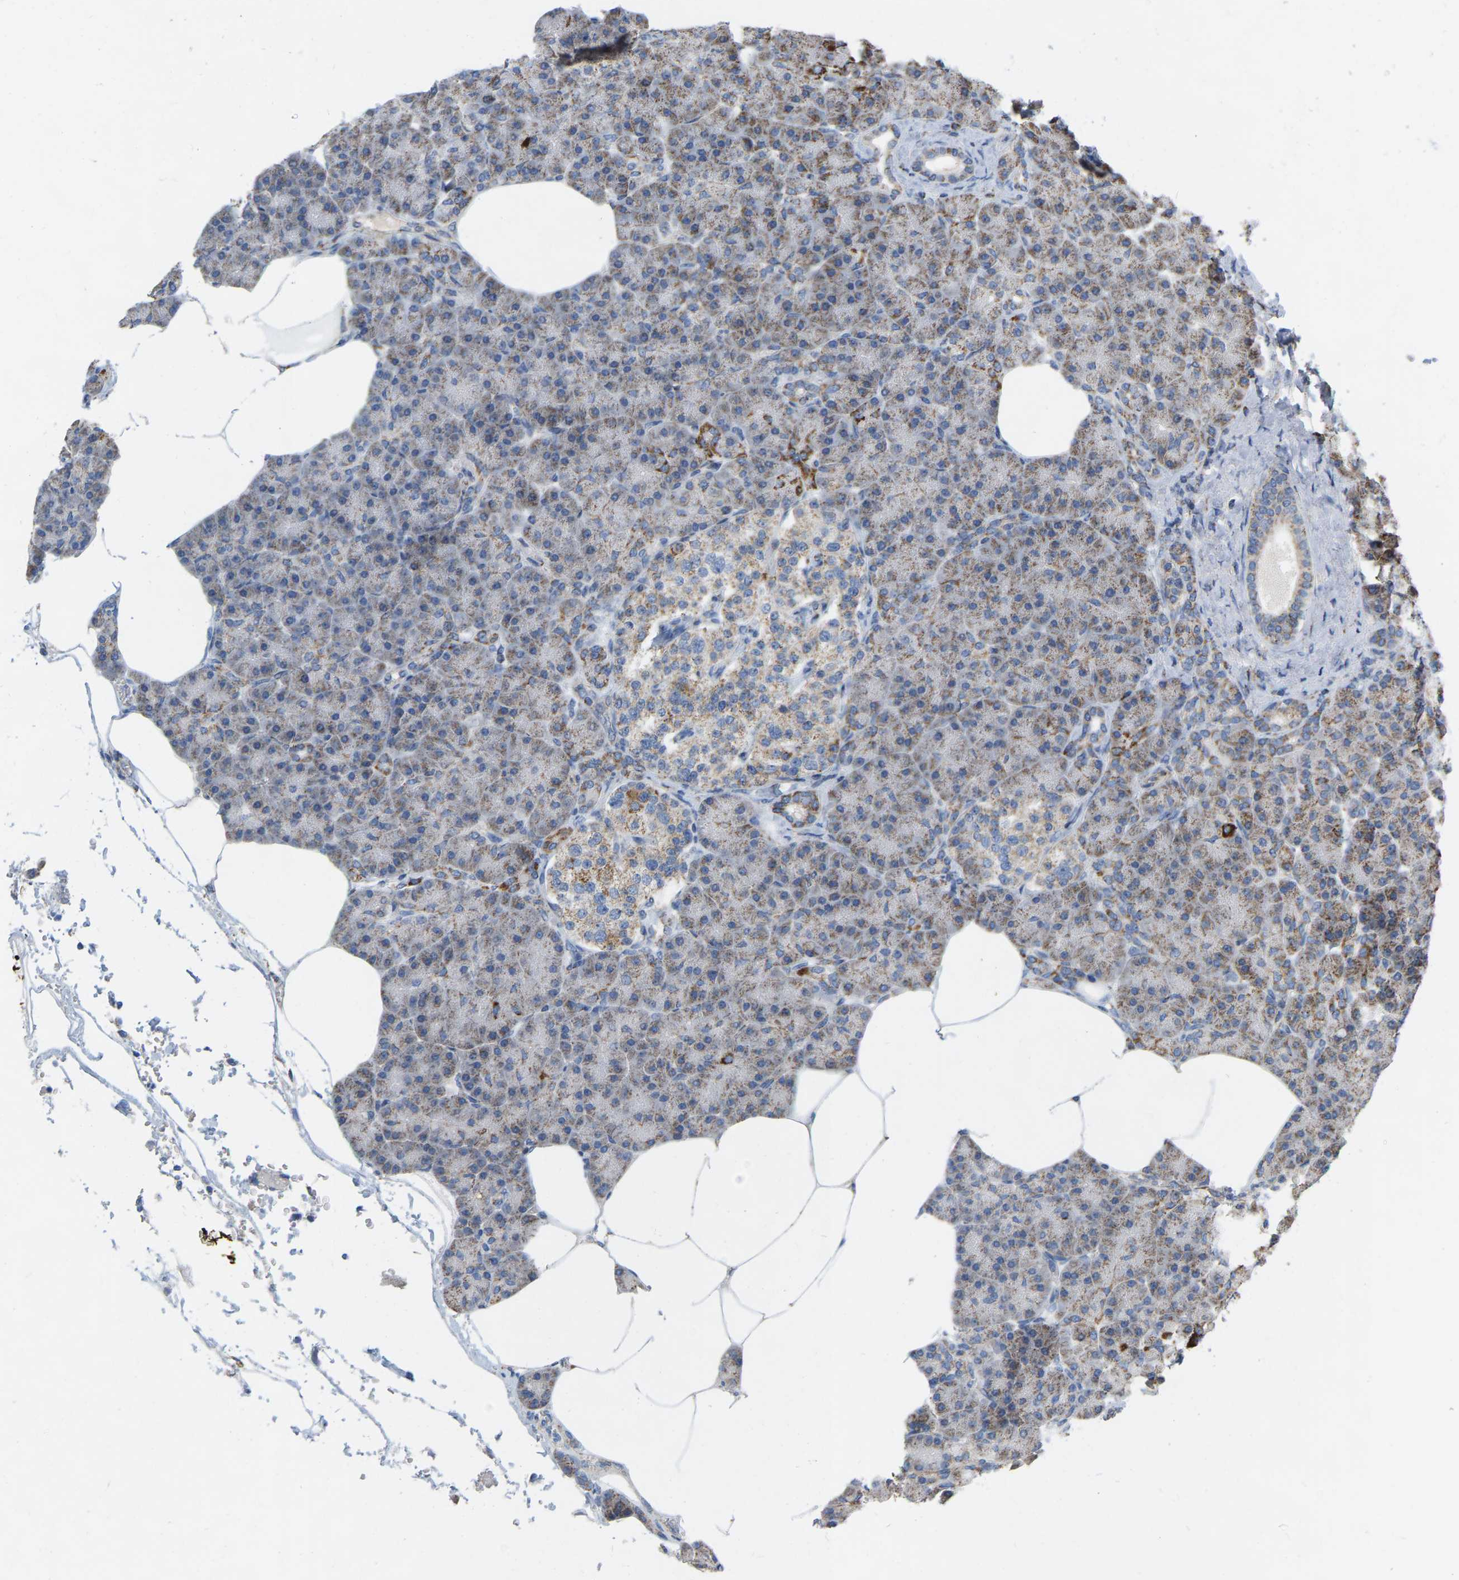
{"staining": {"intensity": "strong", "quantity": "<25%", "location": "cytoplasmic/membranous"}, "tissue": "pancreas", "cell_type": "Exocrine glandular cells", "image_type": "normal", "snomed": [{"axis": "morphology", "description": "Normal tissue, NOS"}, {"axis": "topography", "description": "Pancreas"}], "caption": "Immunohistochemistry (IHC) of unremarkable pancreas shows medium levels of strong cytoplasmic/membranous expression in about <25% of exocrine glandular cells. The staining was performed using DAB, with brown indicating positive protein expression. Nuclei are stained blue with hematoxylin.", "gene": "CBLB", "patient": {"sex": "female", "age": 70}}